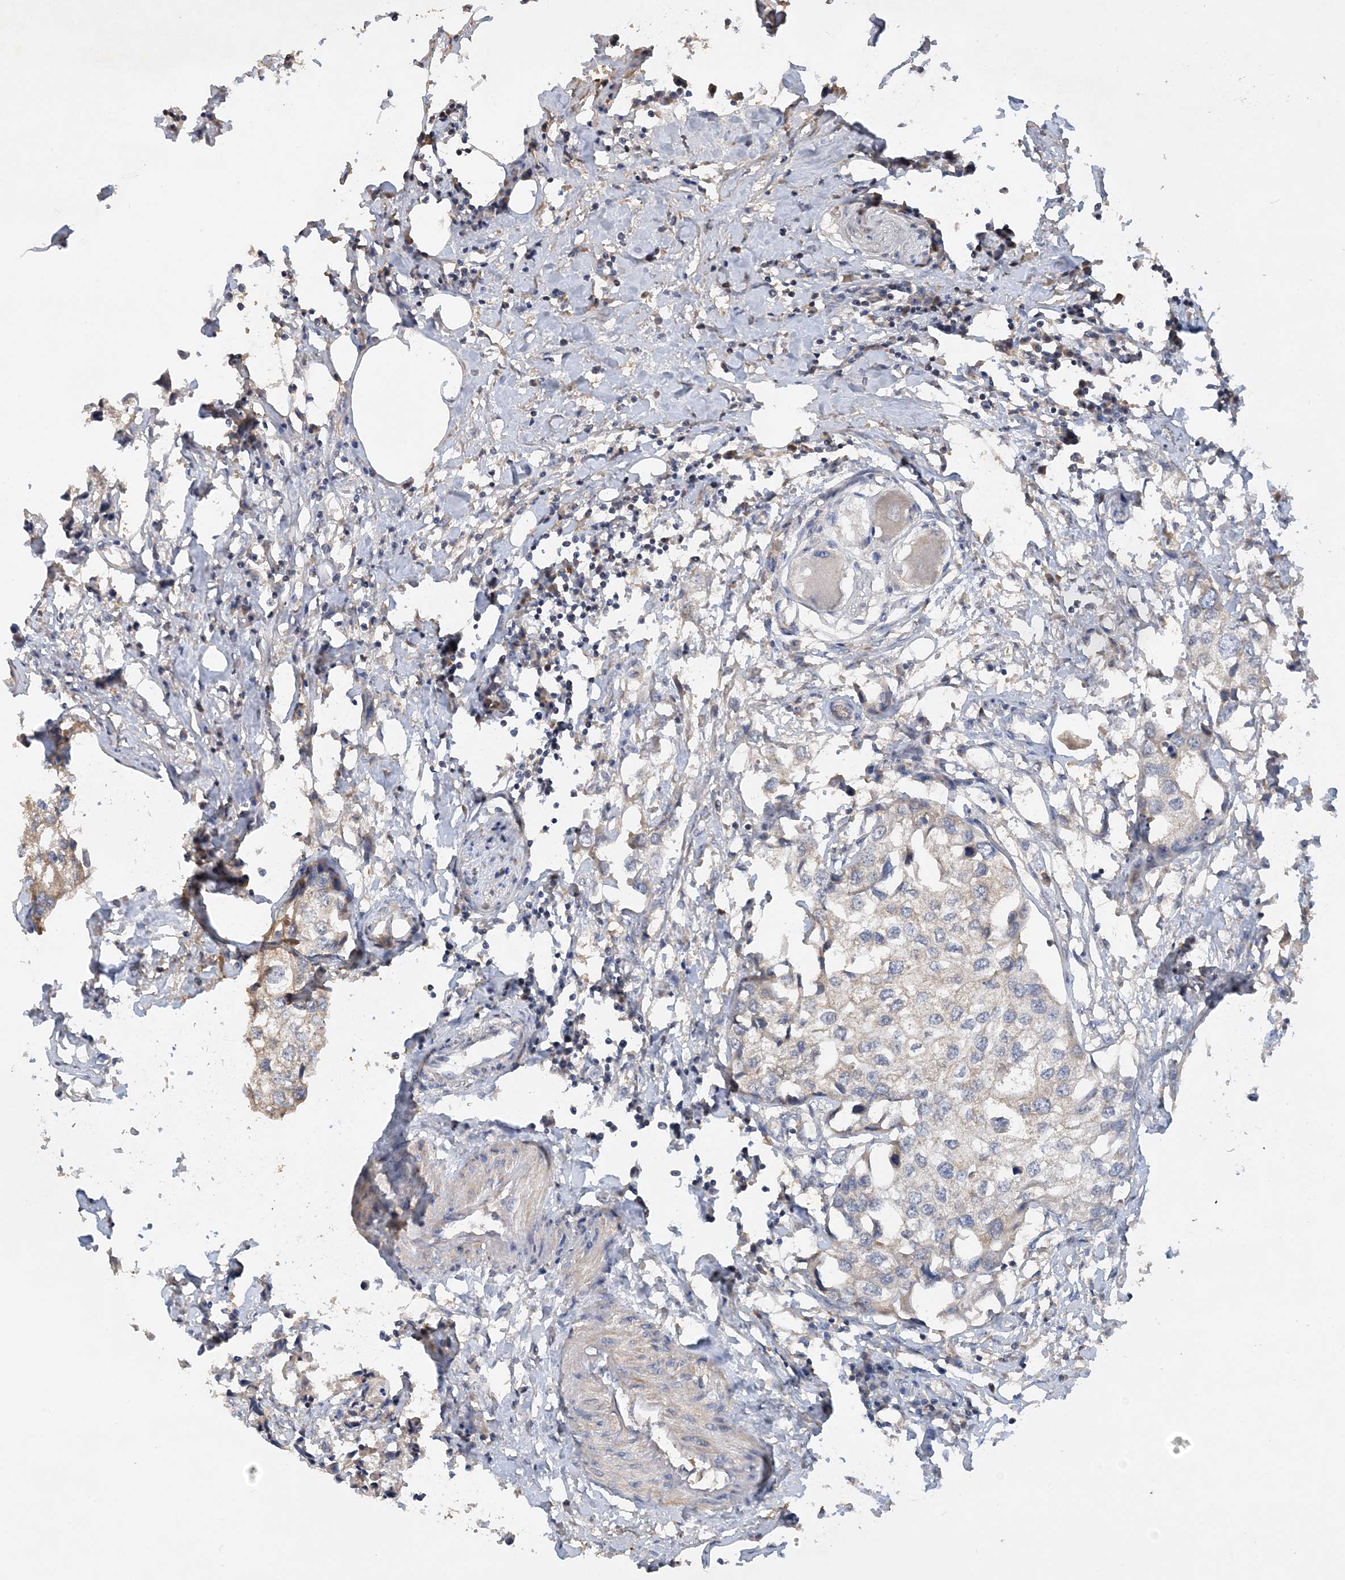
{"staining": {"intensity": "weak", "quantity": "<25%", "location": "cytoplasmic/membranous"}, "tissue": "urothelial cancer", "cell_type": "Tumor cells", "image_type": "cancer", "snomed": [{"axis": "morphology", "description": "Urothelial carcinoma, High grade"}, {"axis": "topography", "description": "Urinary bladder"}], "caption": "The image shows no significant positivity in tumor cells of urothelial cancer.", "gene": "GRINA", "patient": {"sex": "male", "age": 64}}